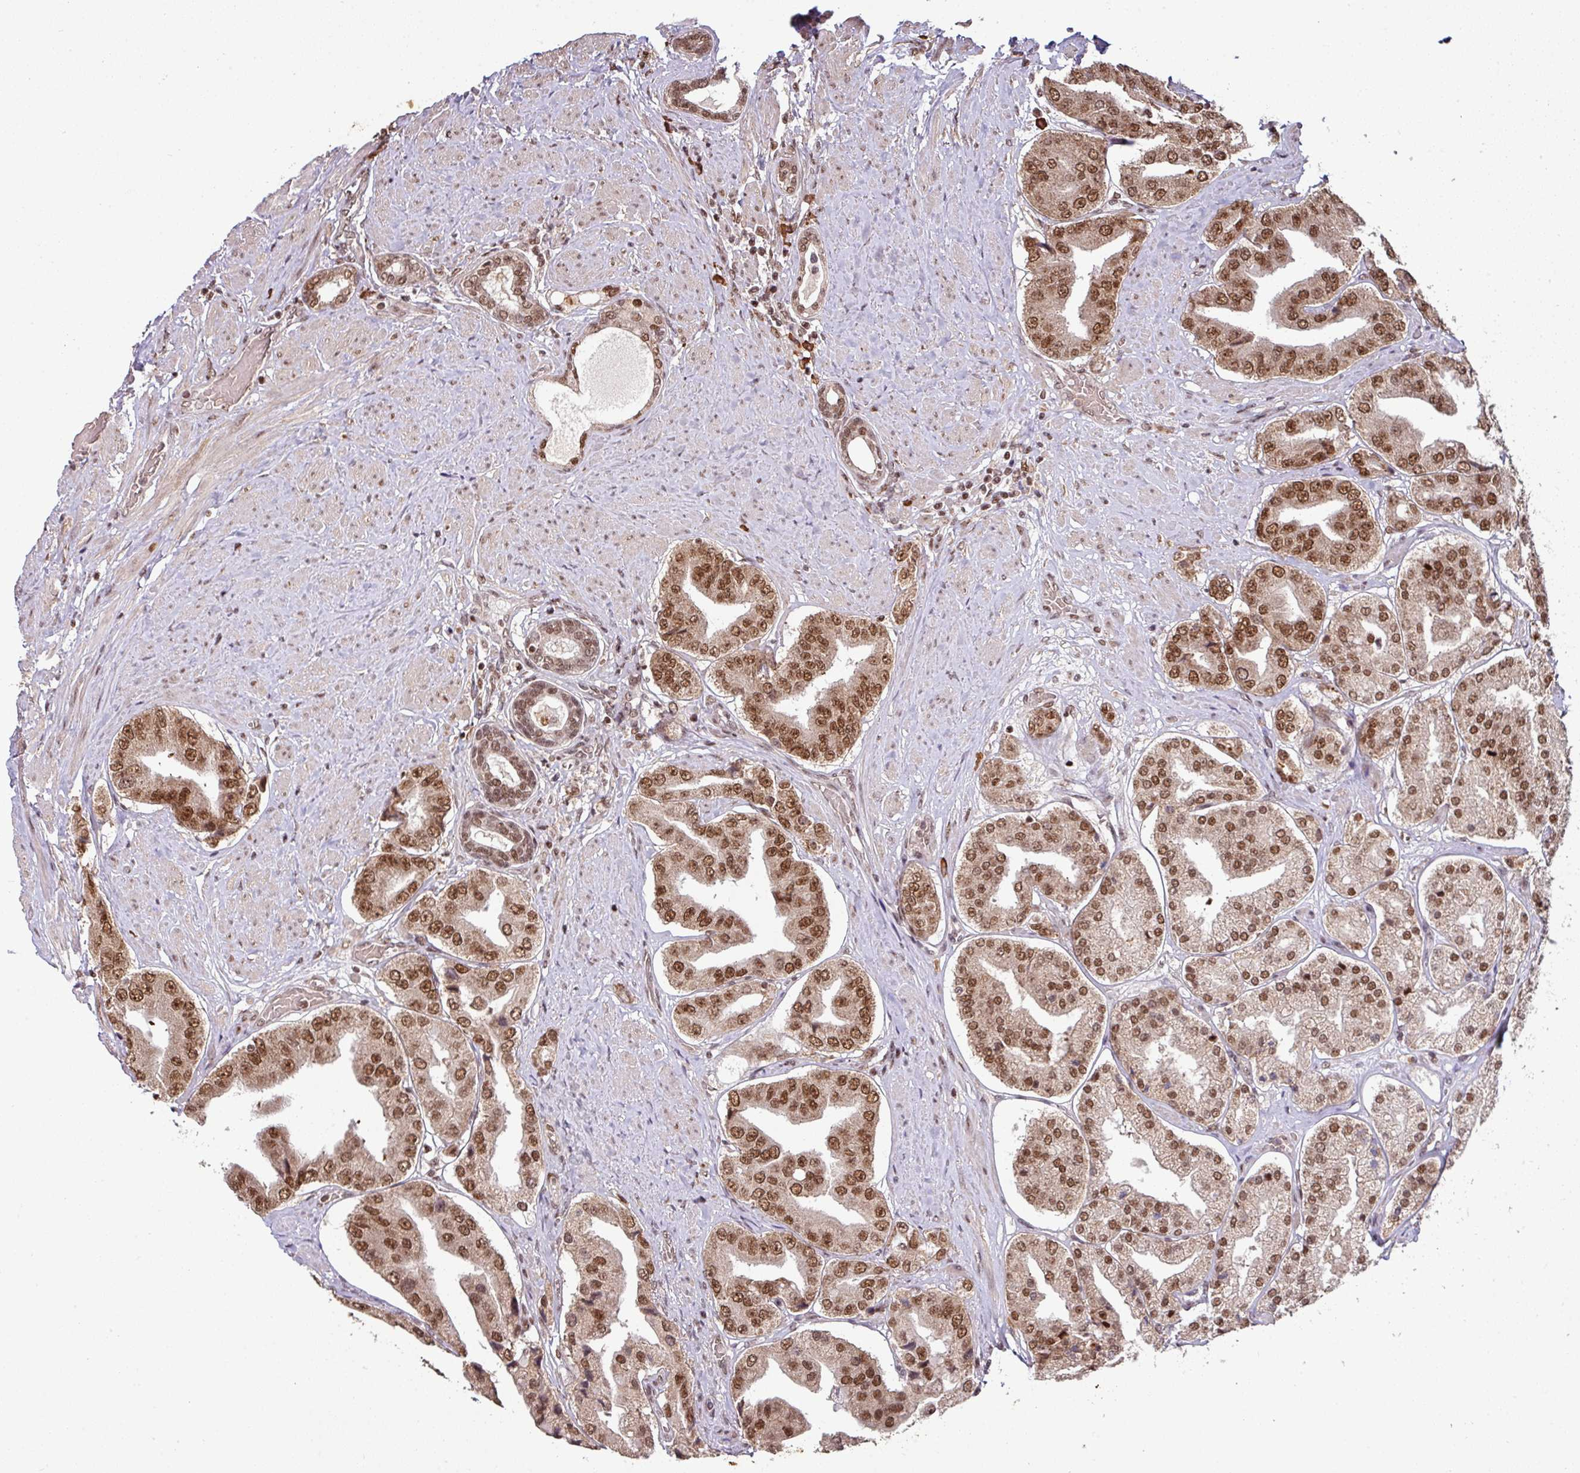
{"staining": {"intensity": "moderate", "quantity": ">75%", "location": "nuclear"}, "tissue": "prostate cancer", "cell_type": "Tumor cells", "image_type": "cancer", "snomed": [{"axis": "morphology", "description": "Adenocarcinoma, High grade"}, {"axis": "topography", "description": "Prostate"}], "caption": "Protein staining reveals moderate nuclear positivity in approximately >75% of tumor cells in adenocarcinoma (high-grade) (prostate).", "gene": "PHF23", "patient": {"sex": "male", "age": 63}}